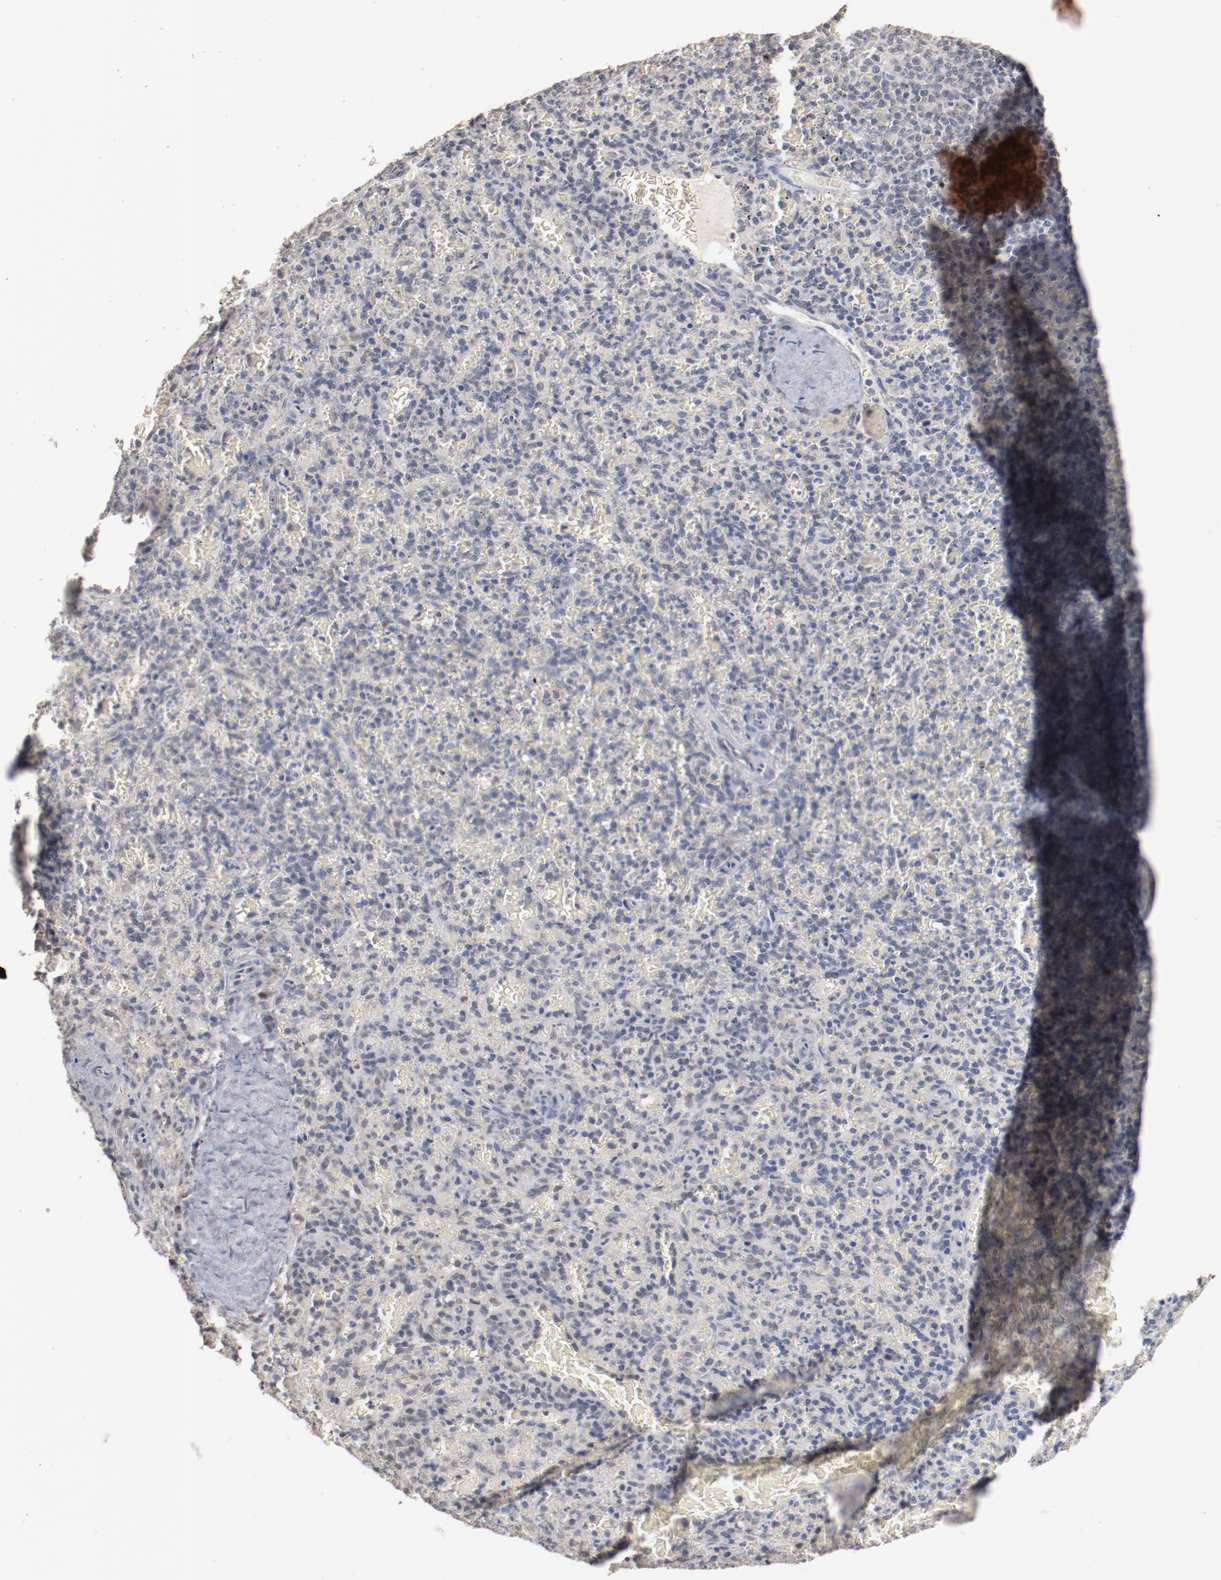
{"staining": {"intensity": "negative", "quantity": "none", "location": "none"}, "tissue": "spleen", "cell_type": "Cells in red pulp", "image_type": "normal", "snomed": [{"axis": "morphology", "description": "Normal tissue, NOS"}, {"axis": "topography", "description": "Spleen"}], "caption": "This photomicrograph is of normal spleen stained with immunohistochemistry to label a protein in brown with the nuclei are counter-stained blue. There is no positivity in cells in red pulp. (Immunohistochemistry, brightfield microscopy, high magnification).", "gene": "ERICH1", "patient": {"sex": "female", "age": 50}}